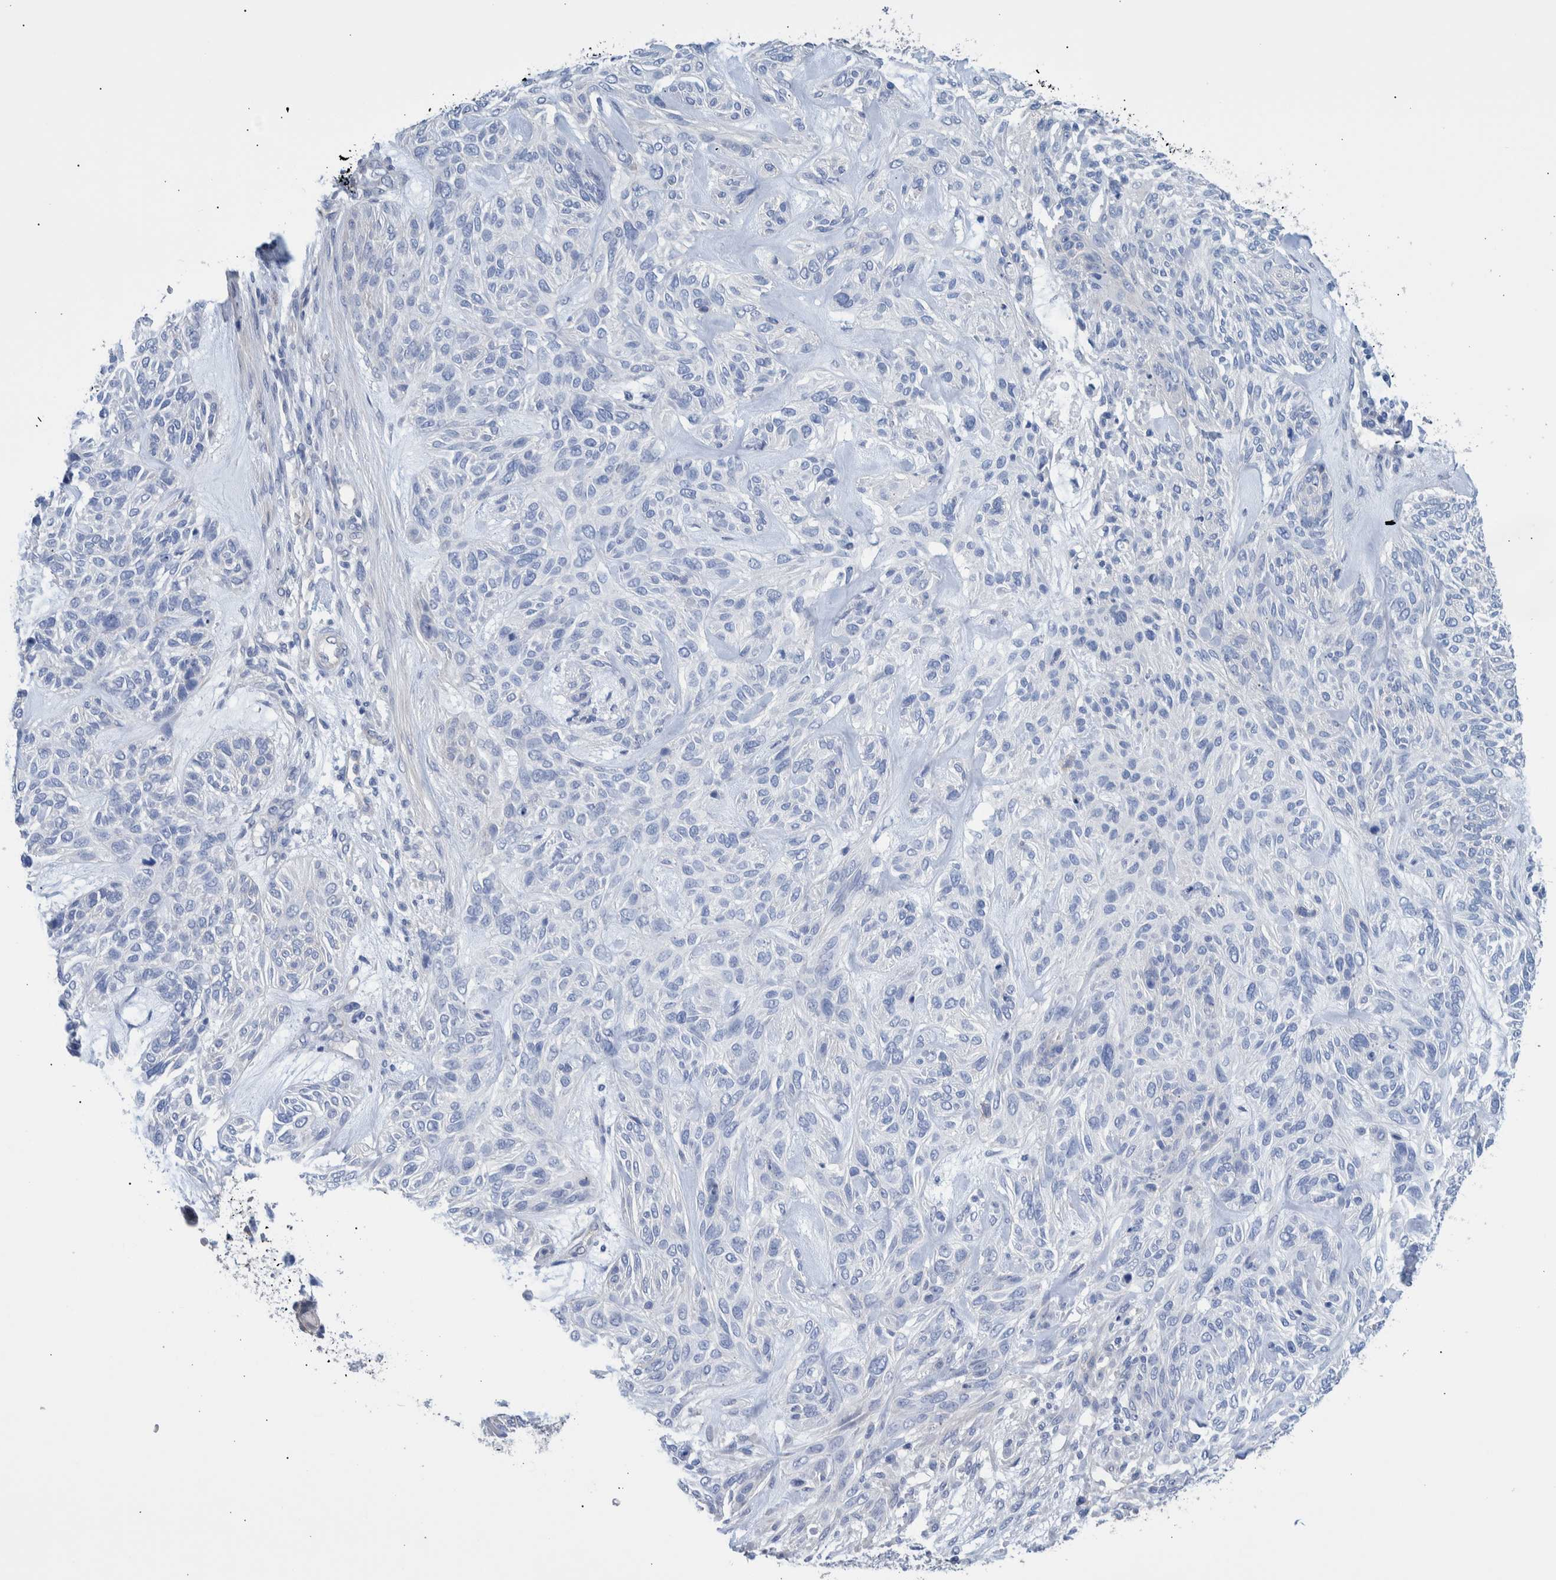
{"staining": {"intensity": "negative", "quantity": "none", "location": "none"}, "tissue": "skin cancer", "cell_type": "Tumor cells", "image_type": "cancer", "snomed": [{"axis": "morphology", "description": "Basal cell carcinoma"}, {"axis": "topography", "description": "Skin"}], "caption": "Immunohistochemistry (IHC) photomicrograph of neoplastic tissue: basal cell carcinoma (skin) stained with DAB (3,3'-diaminobenzidine) demonstrates no significant protein staining in tumor cells. The staining was performed using DAB (3,3'-diaminobenzidine) to visualize the protein expression in brown, while the nuclei were stained in blue with hematoxylin (Magnification: 20x).", "gene": "PPP3CC", "patient": {"sex": "male", "age": 55}}